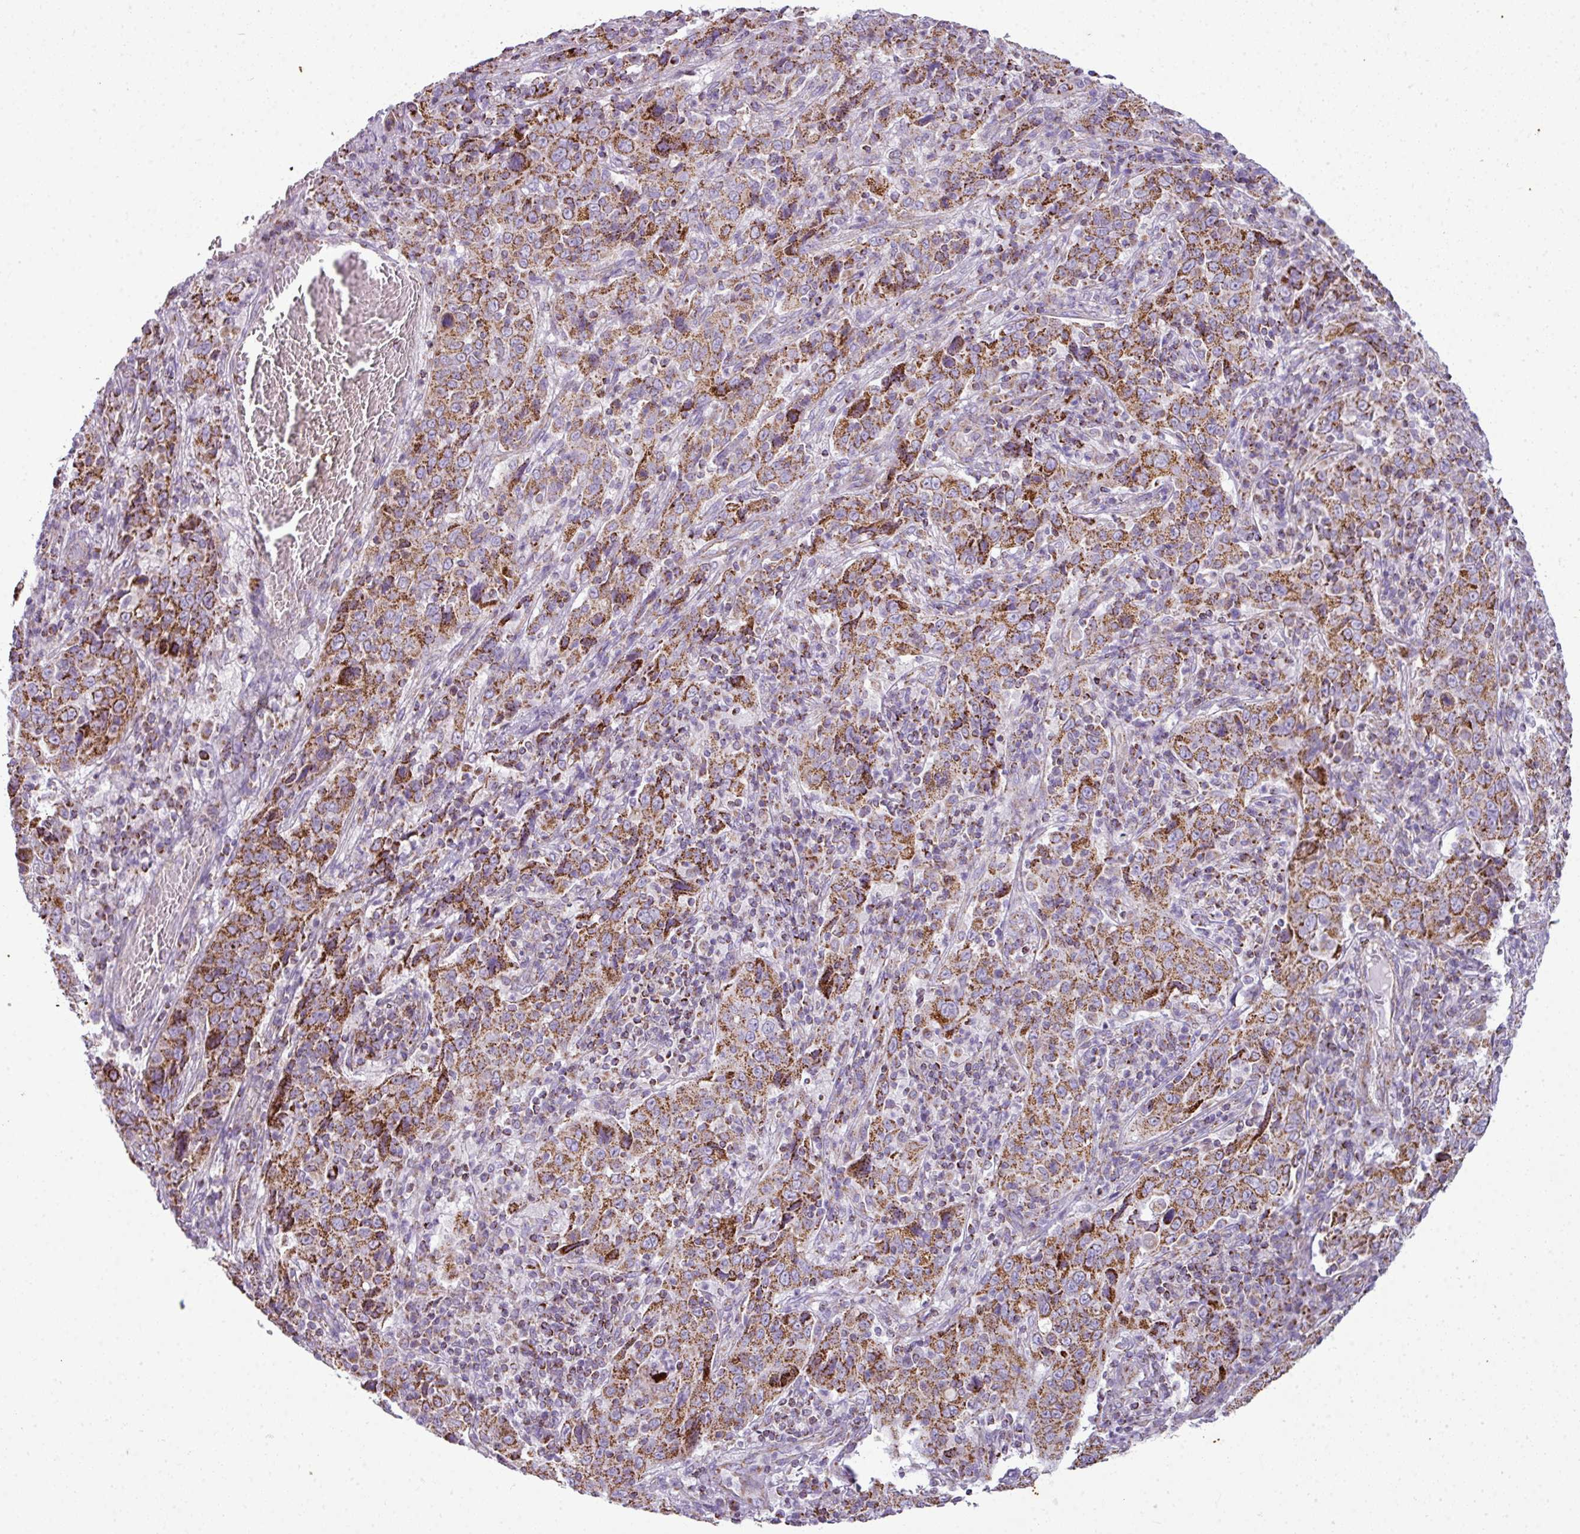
{"staining": {"intensity": "strong", "quantity": "25%-75%", "location": "cytoplasmic/membranous"}, "tissue": "cervical cancer", "cell_type": "Tumor cells", "image_type": "cancer", "snomed": [{"axis": "morphology", "description": "Squamous cell carcinoma, NOS"}, {"axis": "topography", "description": "Cervix"}], "caption": "Immunohistochemical staining of cervical cancer (squamous cell carcinoma) demonstrates high levels of strong cytoplasmic/membranous protein positivity in about 25%-75% of tumor cells.", "gene": "ZNF81", "patient": {"sex": "female", "age": 46}}